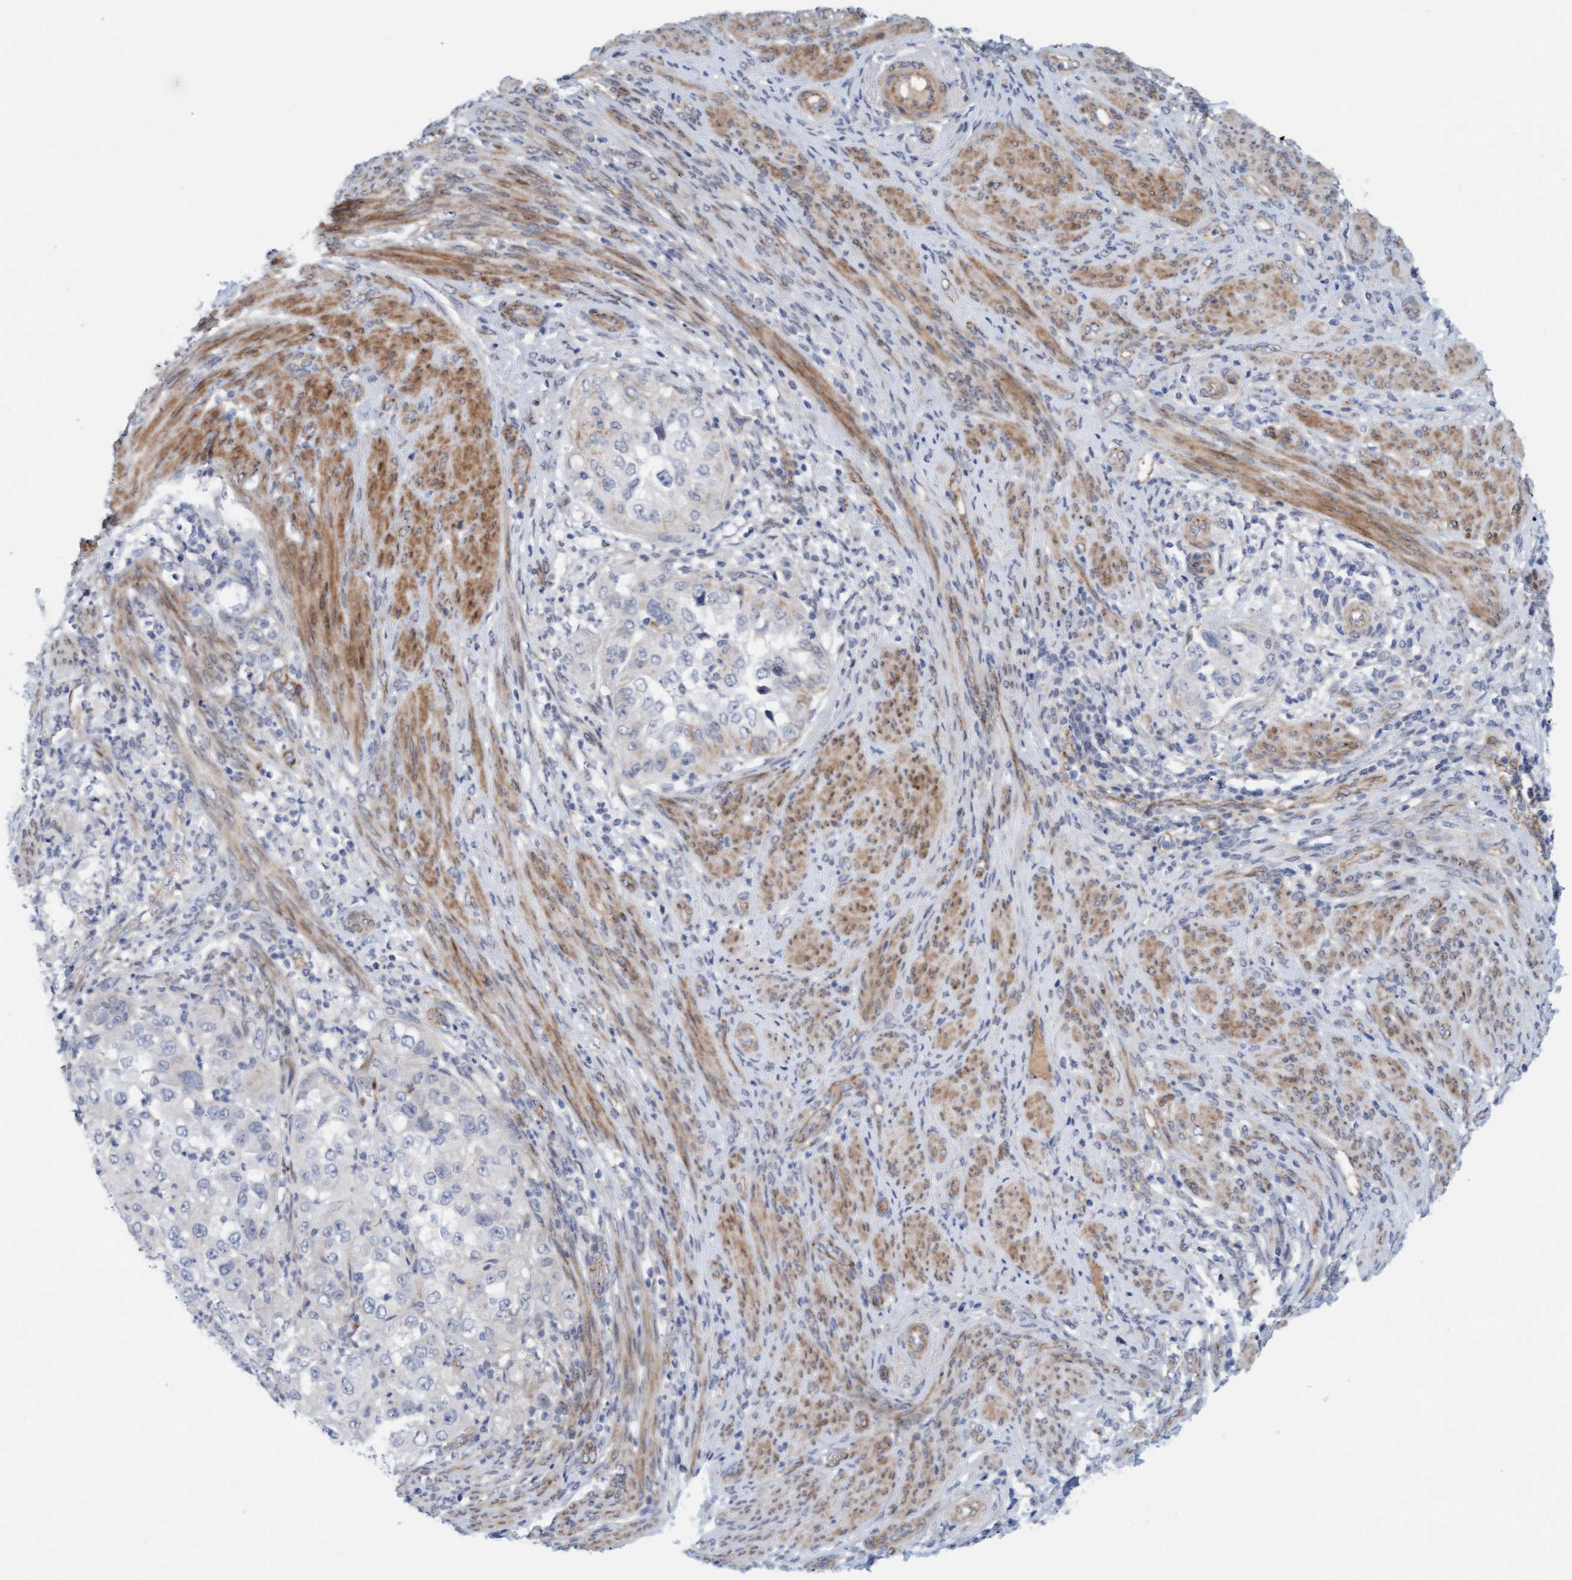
{"staining": {"intensity": "negative", "quantity": "none", "location": "none"}, "tissue": "endometrial cancer", "cell_type": "Tumor cells", "image_type": "cancer", "snomed": [{"axis": "morphology", "description": "Adenocarcinoma, NOS"}, {"axis": "topography", "description": "Endometrium"}], "caption": "This histopathology image is of endometrial cancer stained with immunohistochemistry to label a protein in brown with the nuclei are counter-stained blue. There is no positivity in tumor cells.", "gene": "KRBA2", "patient": {"sex": "female", "age": 85}}